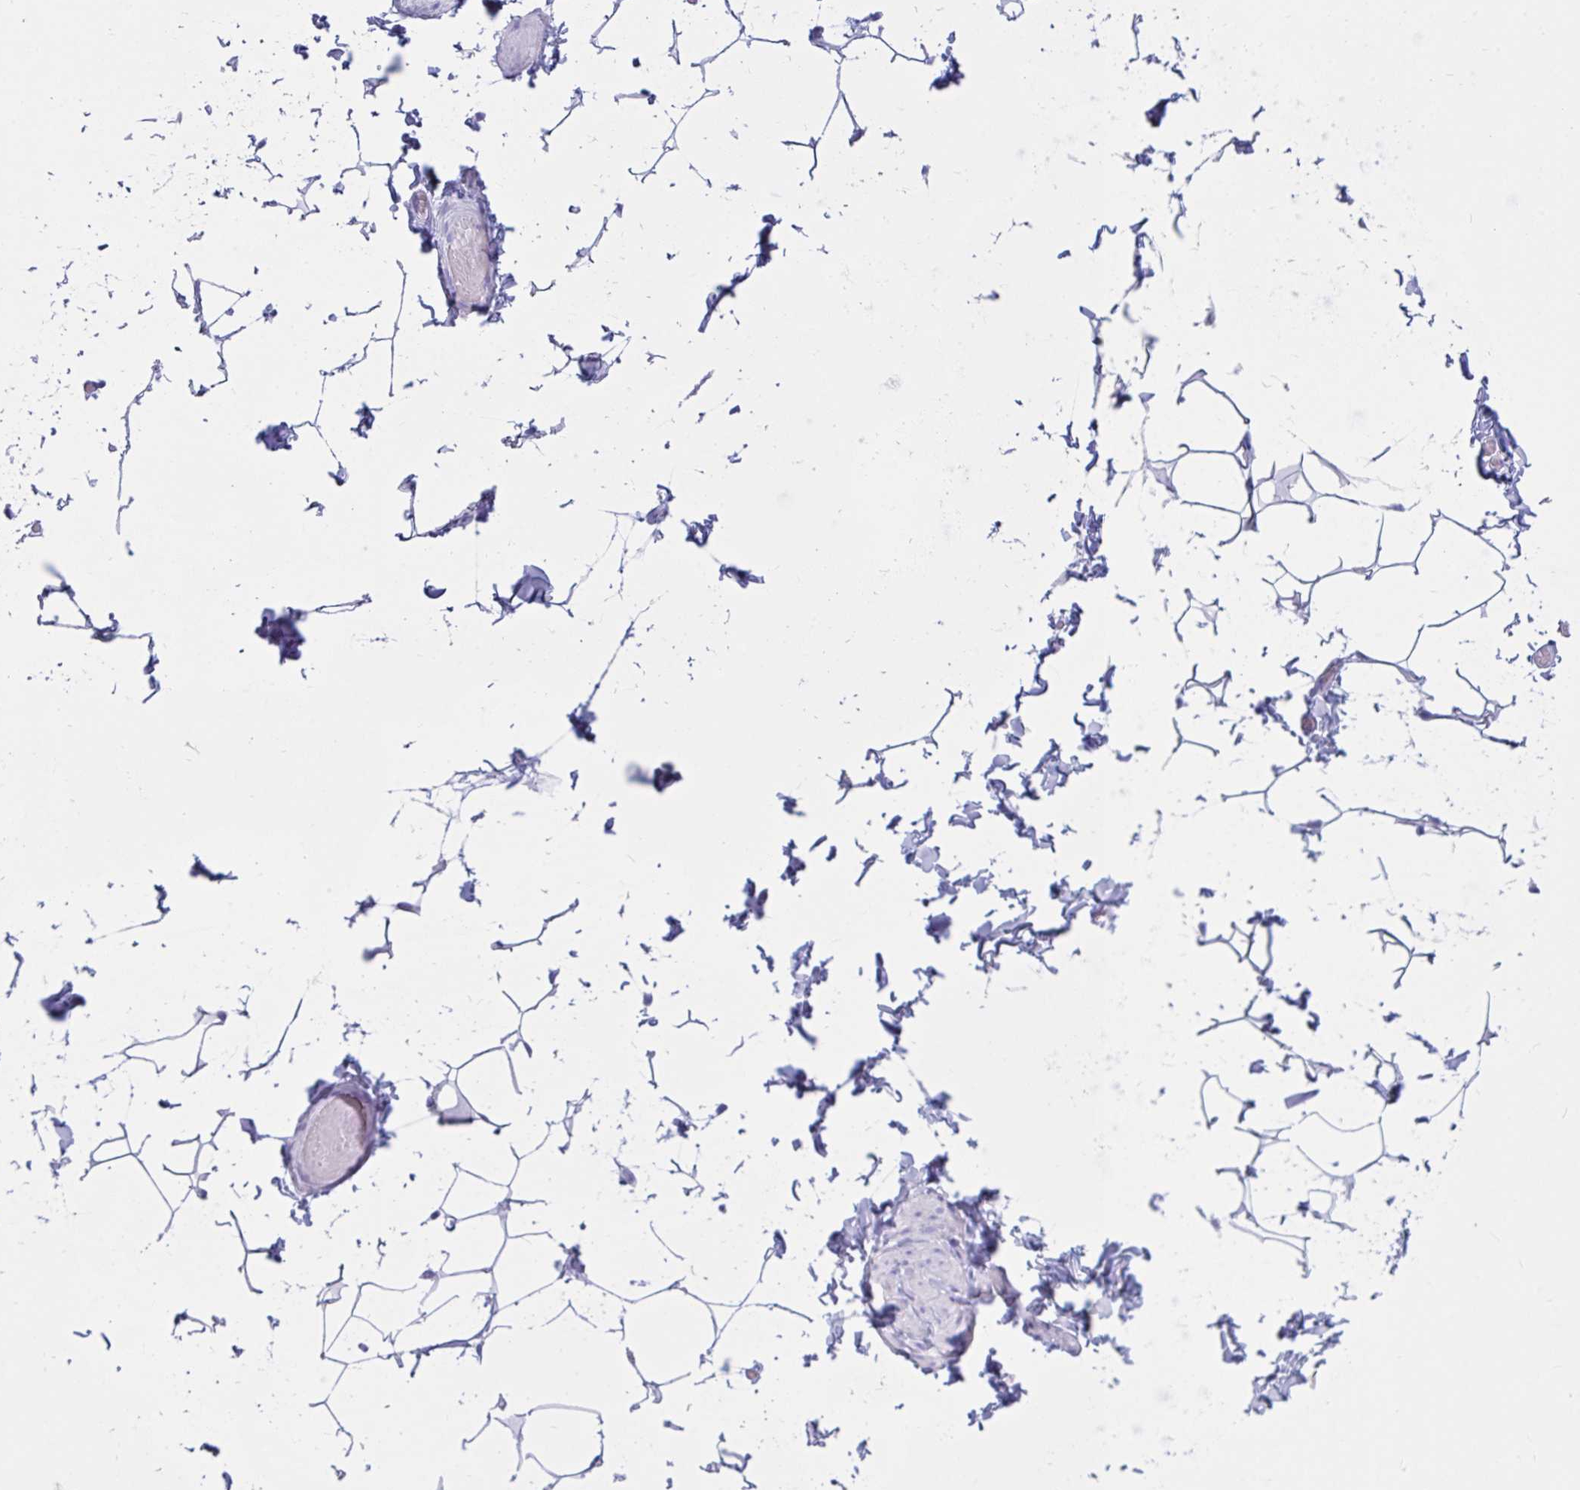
{"staining": {"intensity": "negative", "quantity": "none", "location": "none"}, "tissue": "adipose tissue", "cell_type": "Adipocytes", "image_type": "normal", "snomed": [{"axis": "morphology", "description": "Normal tissue, NOS"}, {"axis": "topography", "description": "Soft tissue"}, {"axis": "topography", "description": "Adipose tissue"}, {"axis": "topography", "description": "Vascular tissue"}, {"axis": "topography", "description": "Peripheral nerve tissue"}], "caption": "Human adipose tissue stained for a protein using immunohistochemistry reveals no expression in adipocytes.", "gene": "RNASE3", "patient": {"sex": "male", "age": 29}}